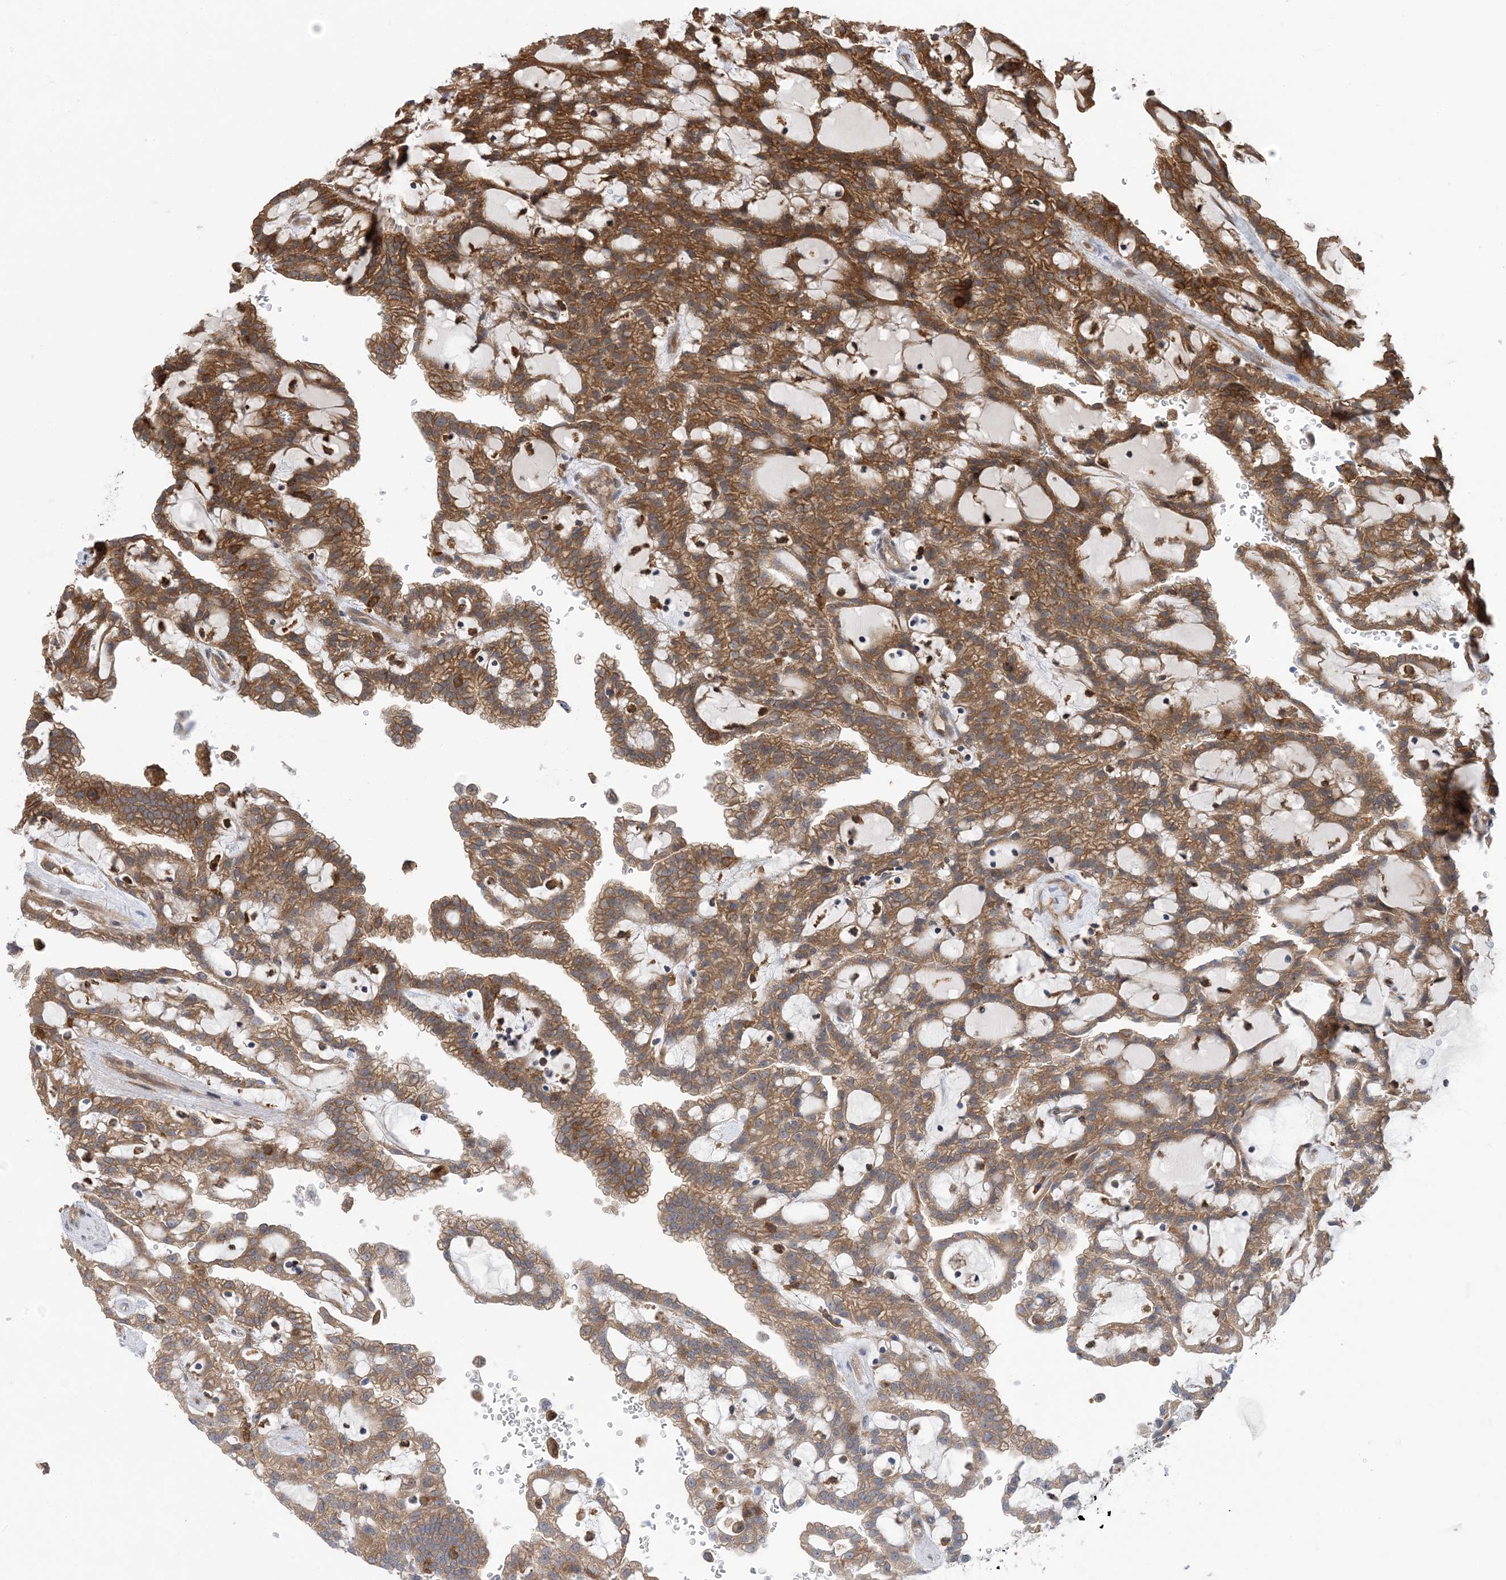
{"staining": {"intensity": "moderate", "quantity": ">75%", "location": "cytoplasmic/membranous"}, "tissue": "renal cancer", "cell_type": "Tumor cells", "image_type": "cancer", "snomed": [{"axis": "morphology", "description": "Adenocarcinoma, NOS"}, {"axis": "topography", "description": "Kidney"}], "caption": "The immunohistochemical stain highlights moderate cytoplasmic/membranous staining in tumor cells of adenocarcinoma (renal) tissue.", "gene": "HS1BP3", "patient": {"sex": "male", "age": 63}}